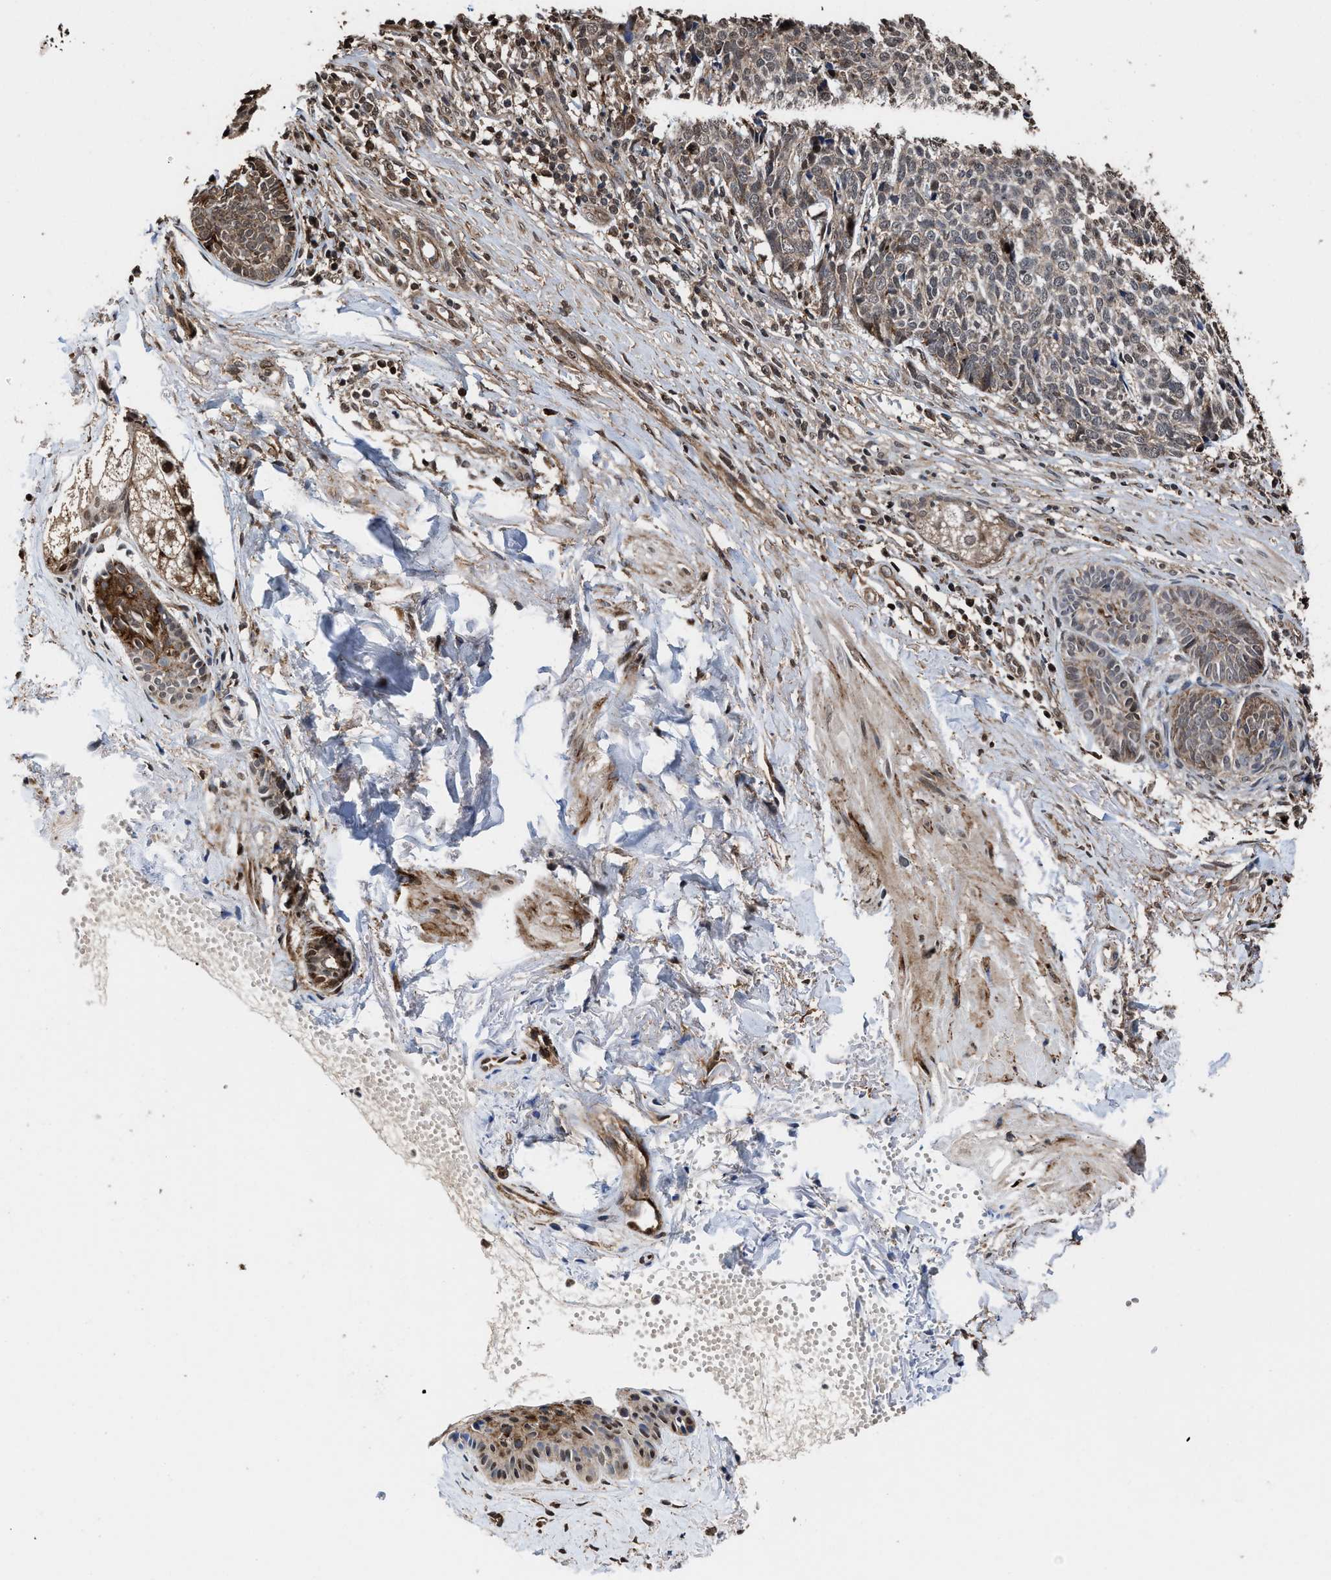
{"staining": {"intensity": "weak", "quantity": "25%-75%", "location": "cytoplasmic/membranous,nuclear"}, "tissue": "skin cancer", "cell_type": "Tumor cells", "image_type": "cancer", "snomed": [{"axis": "morphology", "description": "Basal cell carcinoma"}, {"axis": "topography", "description": "Skin"}], "caption": "Weak cytoplasmic/membranous and nuclear protein staining is identified in about 25%-75% of tumor cells in skin cancer.", "gene": "SEPTIN2", "patient": {"sex": "male", "age": 84}}